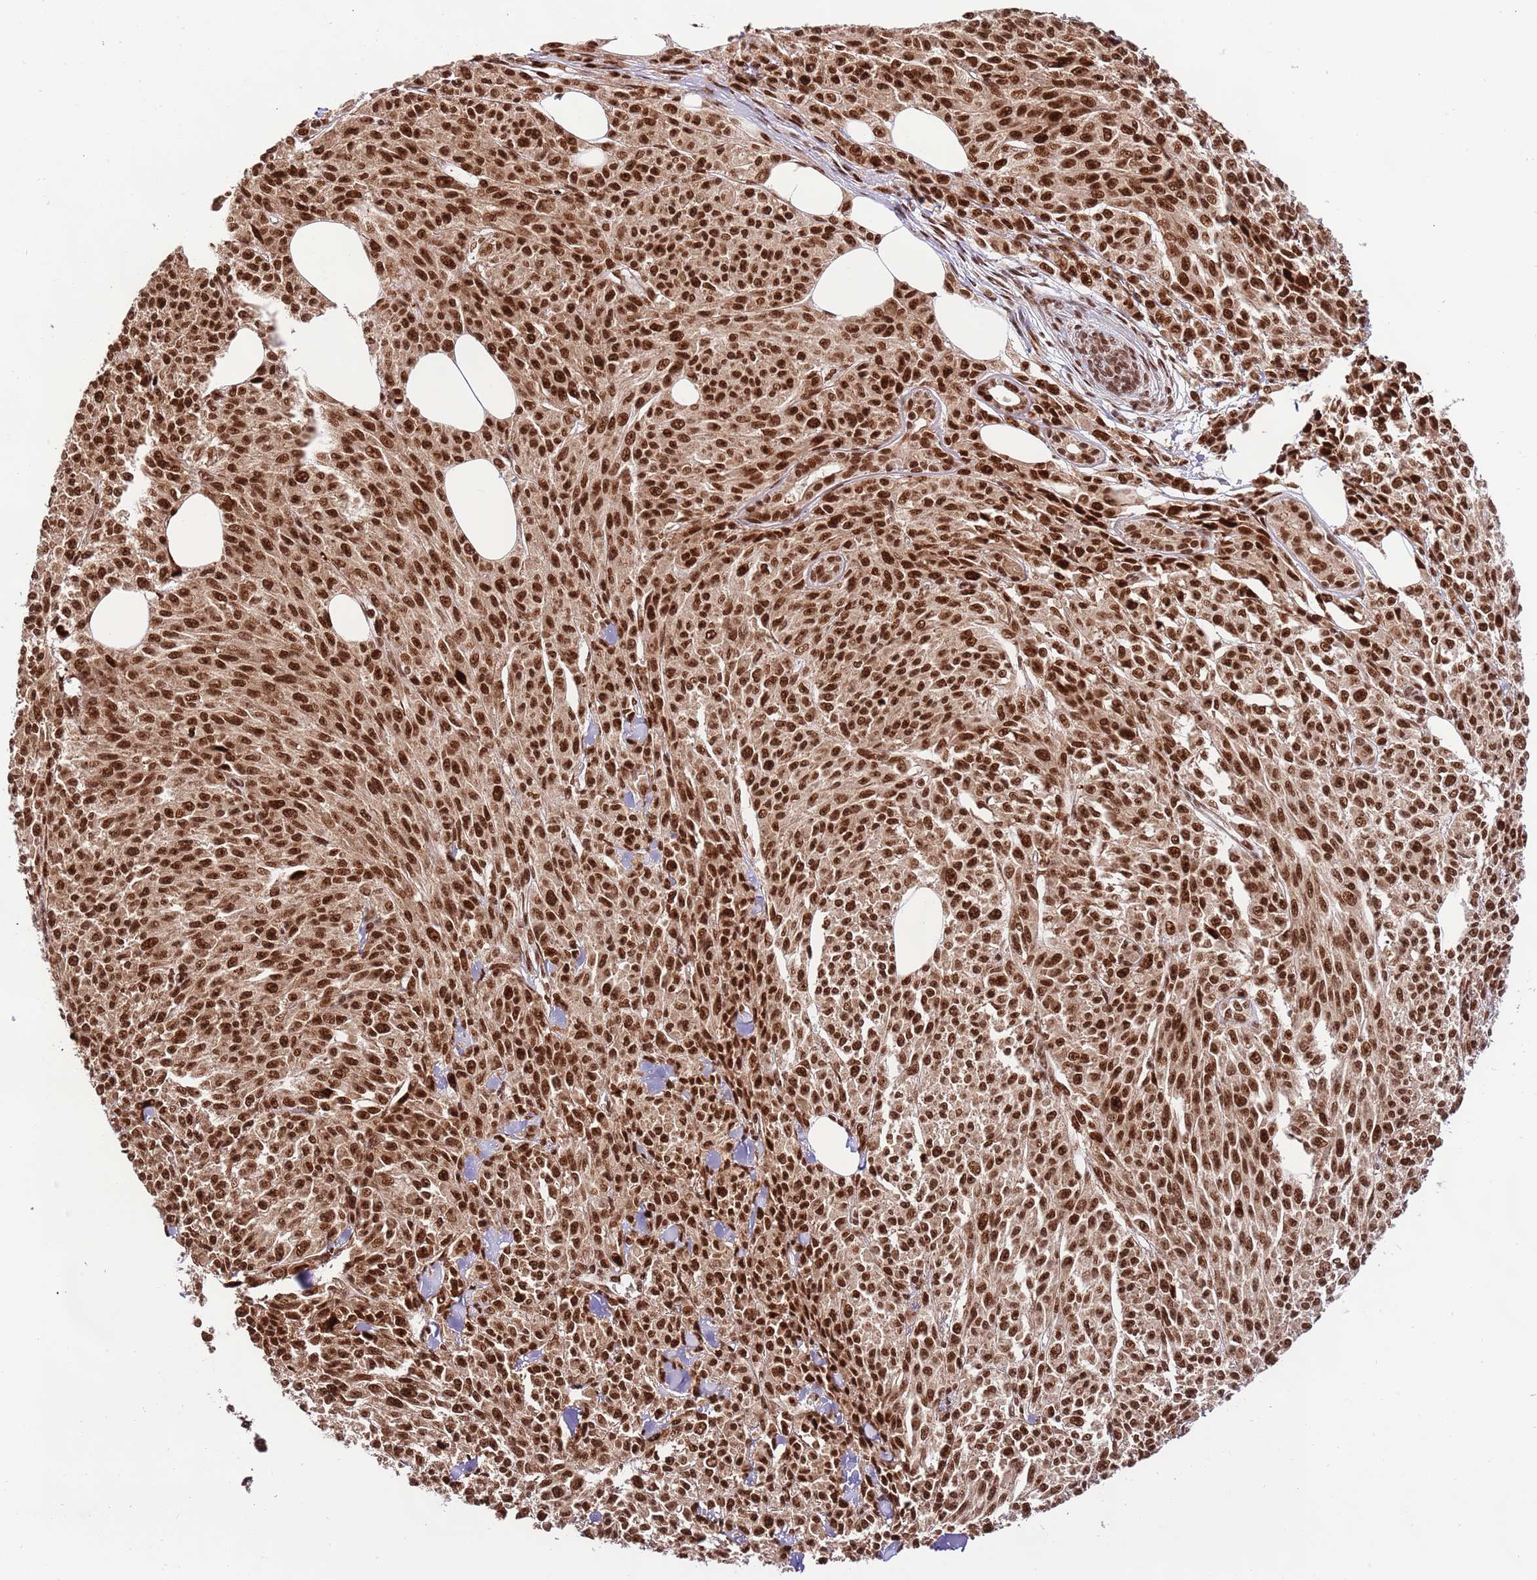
{"staining": {"intensity": "strong", "quantity": ">75%", "location": "nuclear"}, "tissue": "melanoma", "cell_type": "Tumor cells", "image_type": "cancer", "snomed": [{"axis": "morphology", "description": "Malignant melanoma, NOS"}, {"axis": "topography", "description": "Skin"}], "caption": "Malignant melanoma stained for a protein (brown) shows strong nuclear positive staining in approximately >75% of tumor cells.", "gene": "RIF1", "patient": {"sex": "female", "age": 52}}